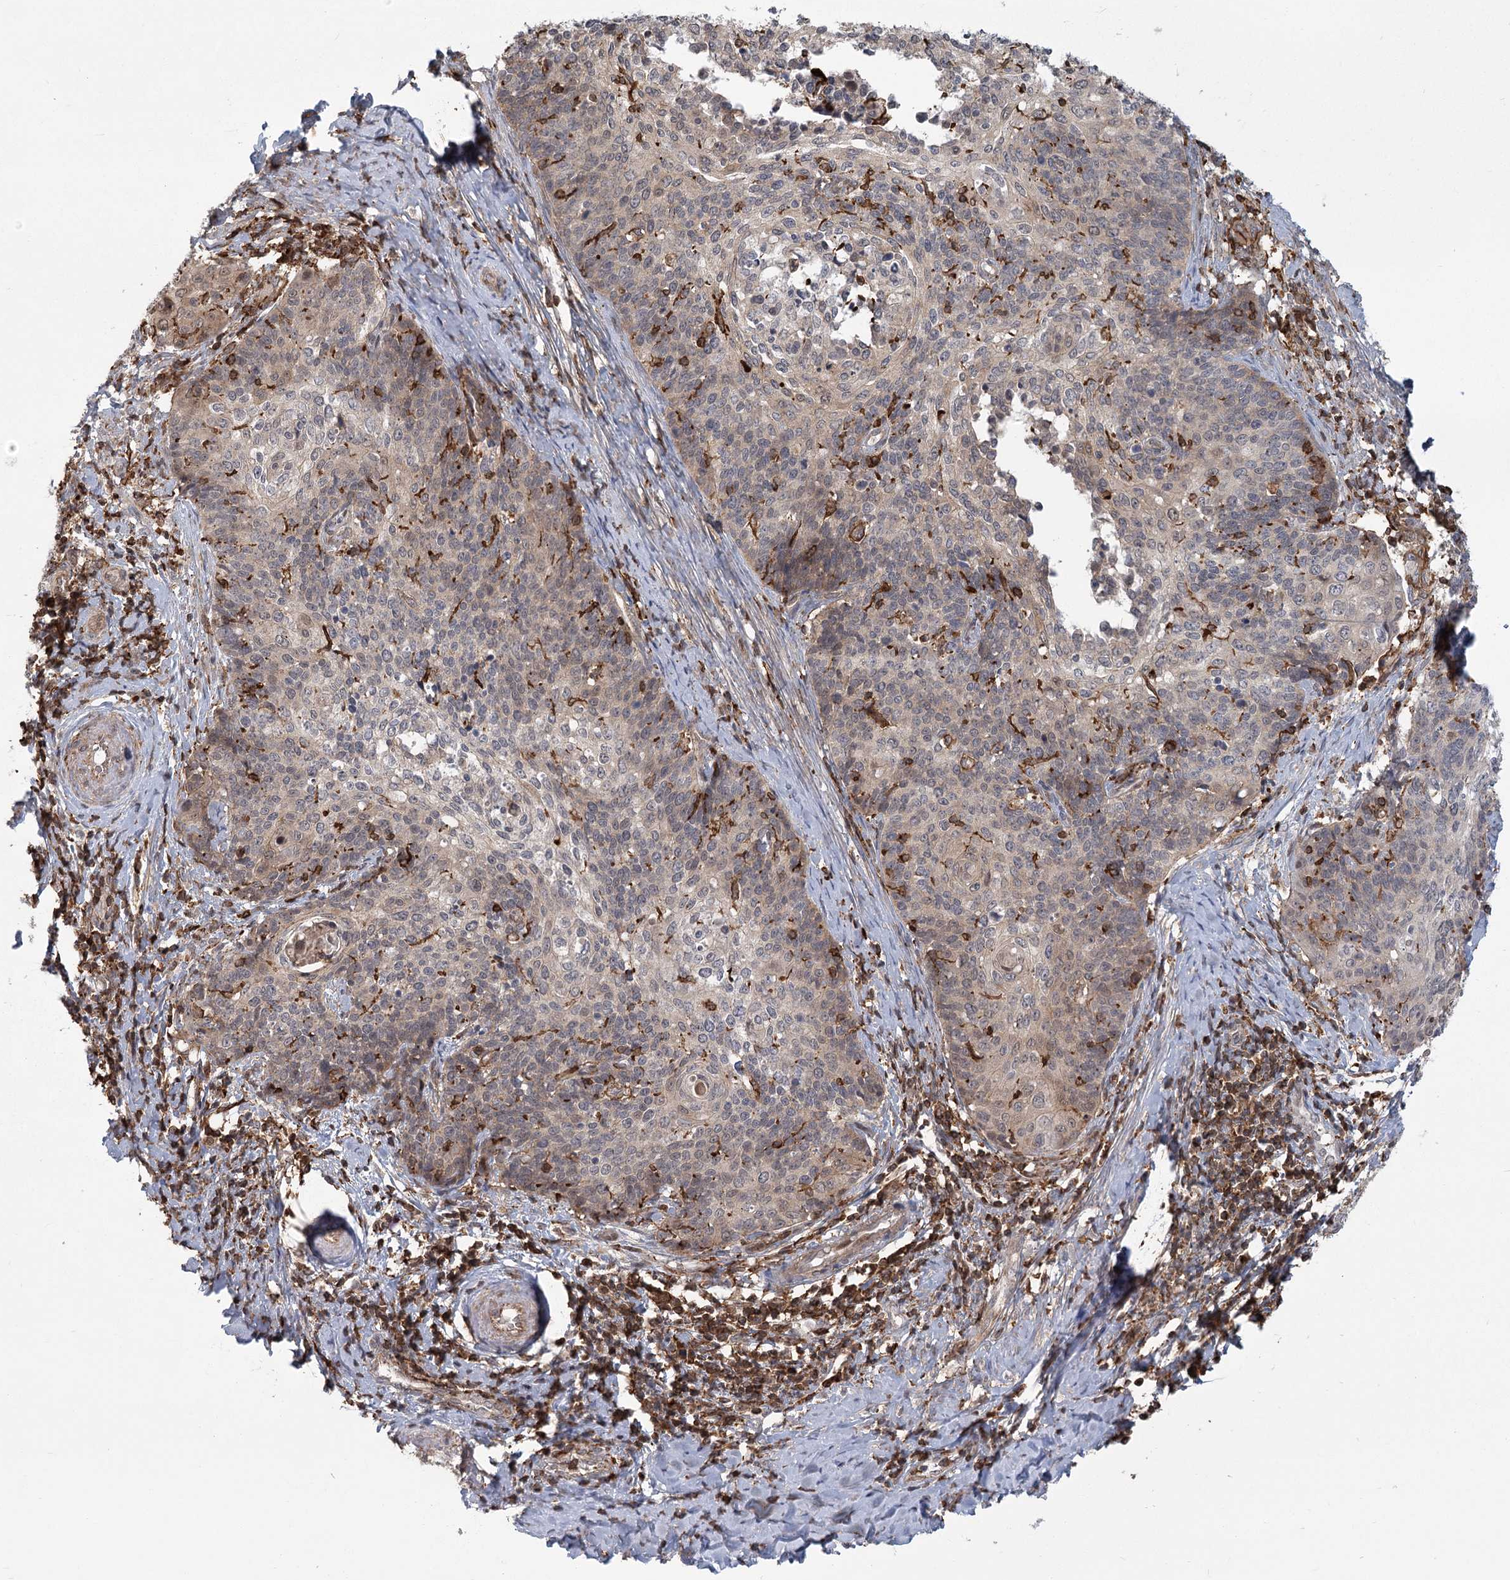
{"staining": {"intensity": "weak", "quantity": "<25%", "location": "cytoplasmic/membranous"}, "tissue": "cervical cancer", "cell_type": "Tumor cells", "image_type": "cancer", "snomed": [{"axis": "morphology", "description": "Squamous cell carcinoma, NOS"}, {"axis": "topography", "description": "Cervix"}], "caption": "Tumor cells are negative for brown protein staining in cervical cancer.", "gene": "MEPE", "patient": {"sex": "female", "age": 39}}